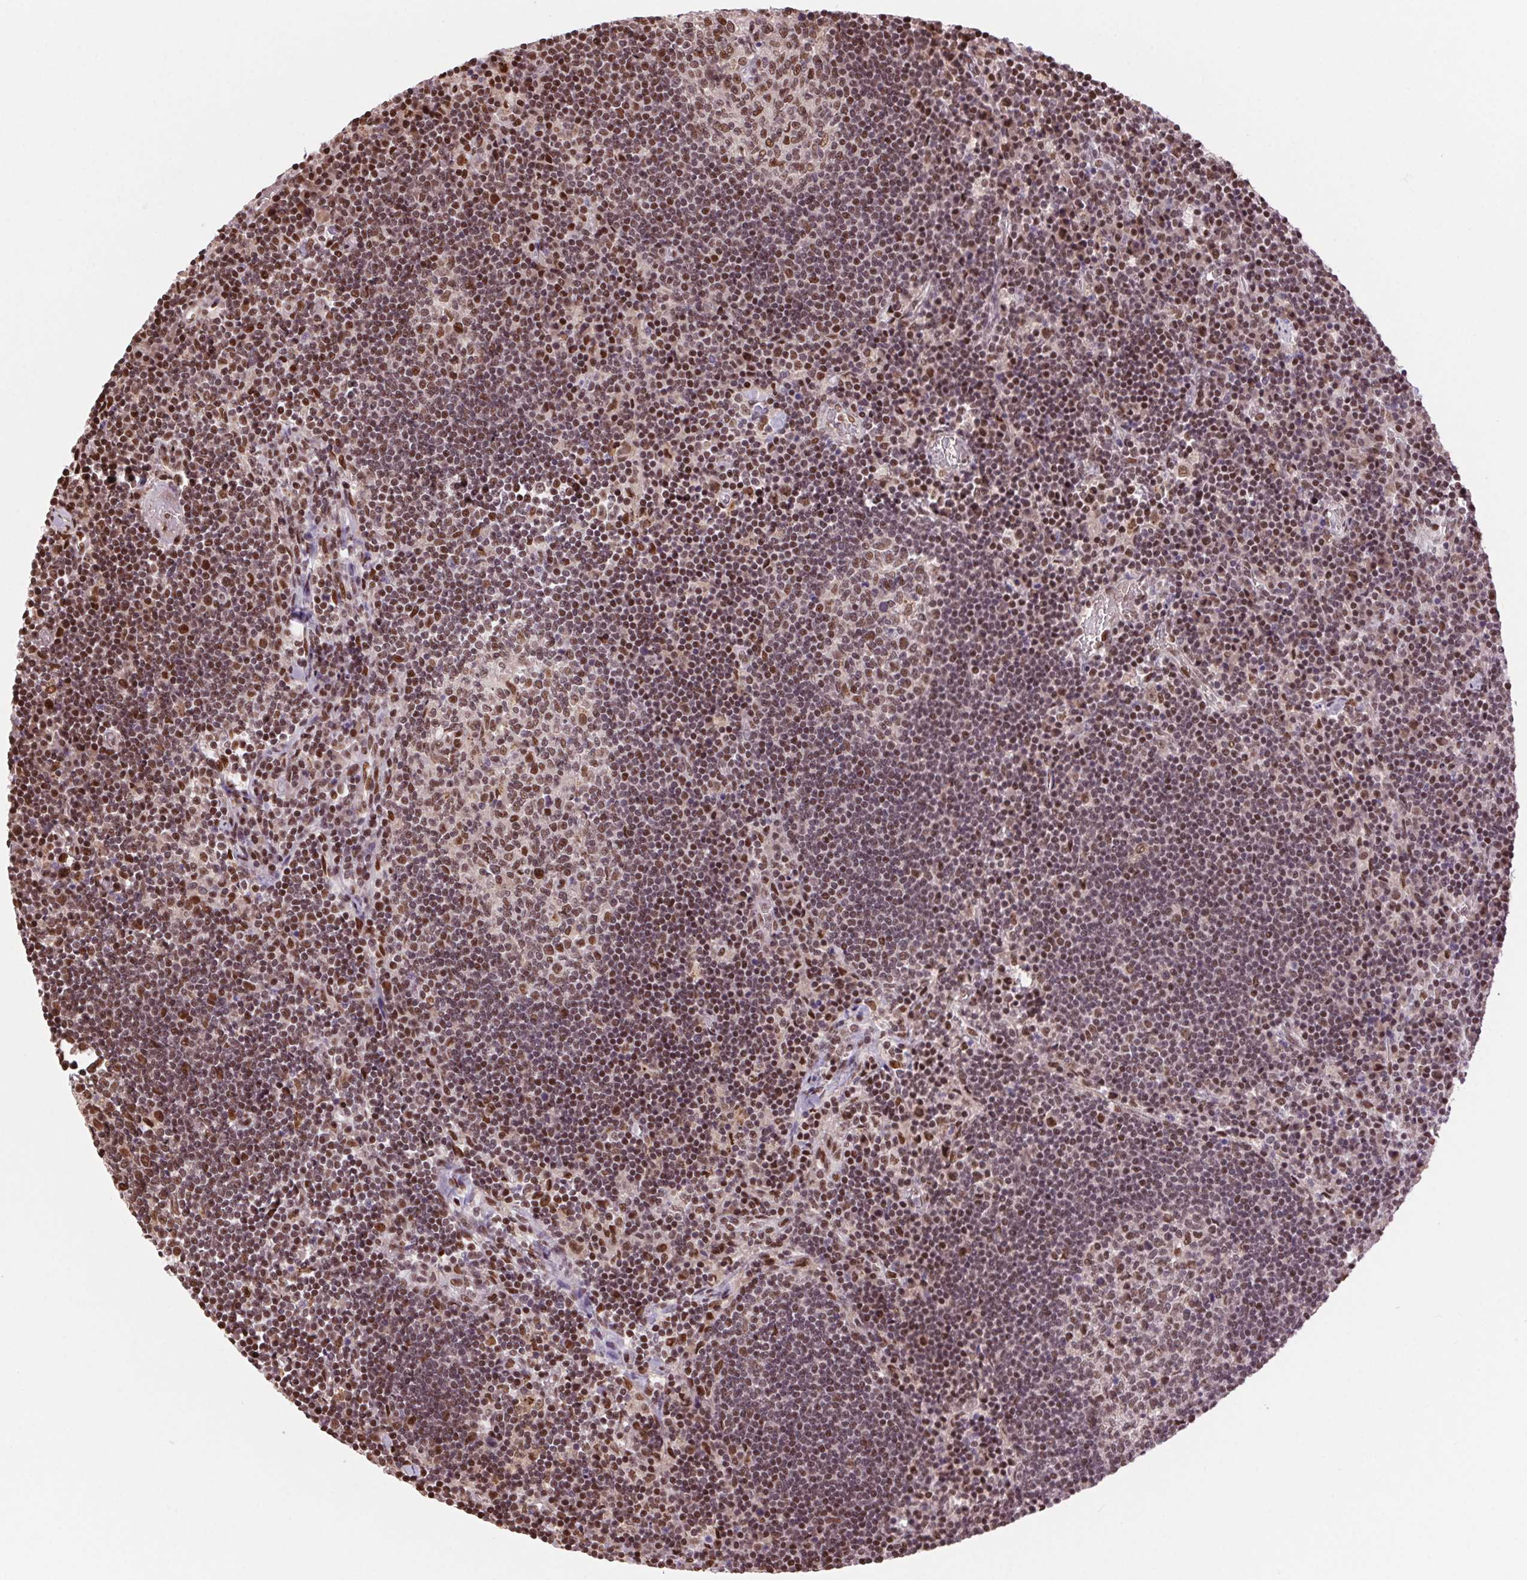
{"staining": {"intensity": "moderate", "quantity": ">75%", "location": "nuclear"}, "tissue": "lymph node", "cell_type": "Germinal center cells", "image_type": "normal", "snomed": [{"axis": "morphology", "description": "Normal tissue, NOS"}, {"axis": "topography", "description": "Lymph node"}], "caption": "Lymph node stained with DAB IHC demonstrates medium levels of moderate nuclear staining in approximately >75% of germinal center cells.", "gene": "RAD23A", "patient": {"sex": "male", "age": 67}}